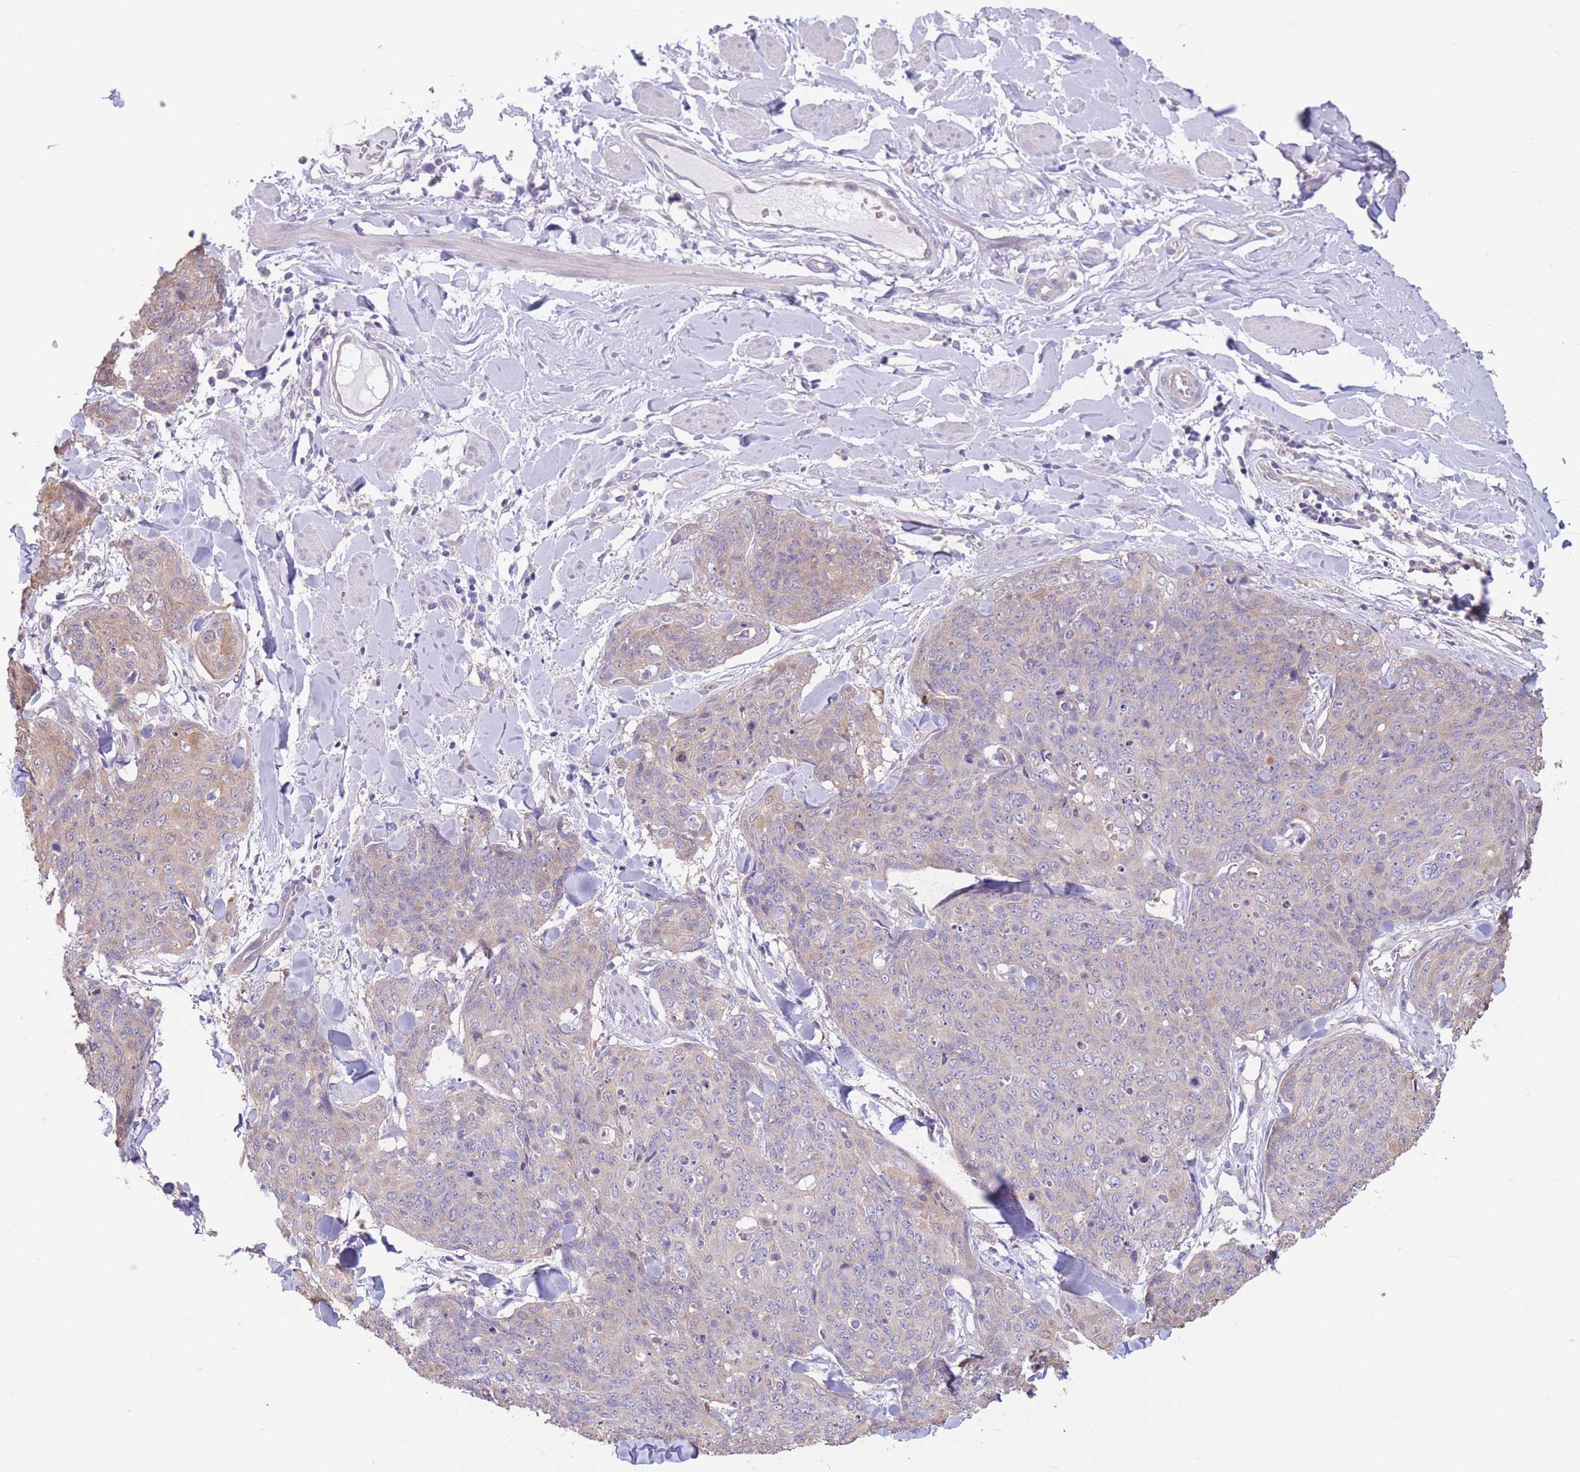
{"staining": {"intensity": "moderate", "quantity": "25%-75%", "location": "cytoplasmic/membranous"}, "tissue": "skin cancer", "cell_type": "Tumor cells", "image_type": "cancer", "snomed": [{"axis": "morphology", "description": "Squamous cell carcinoma, NOS"}, {"axis": "topography", "description": "Skin"}, {"axis": "topography", "description": "Vulva"}], "caption": "DAB (3,3'-diaminobenzidine) immunohistochemical staining of skin cancer exhibits moderate cytoplasmic/membranous protein staining in about 25%-75% of tumor cells.", "gene": "ALS2CL", "patient": {"sex": "female", "age": 85}}